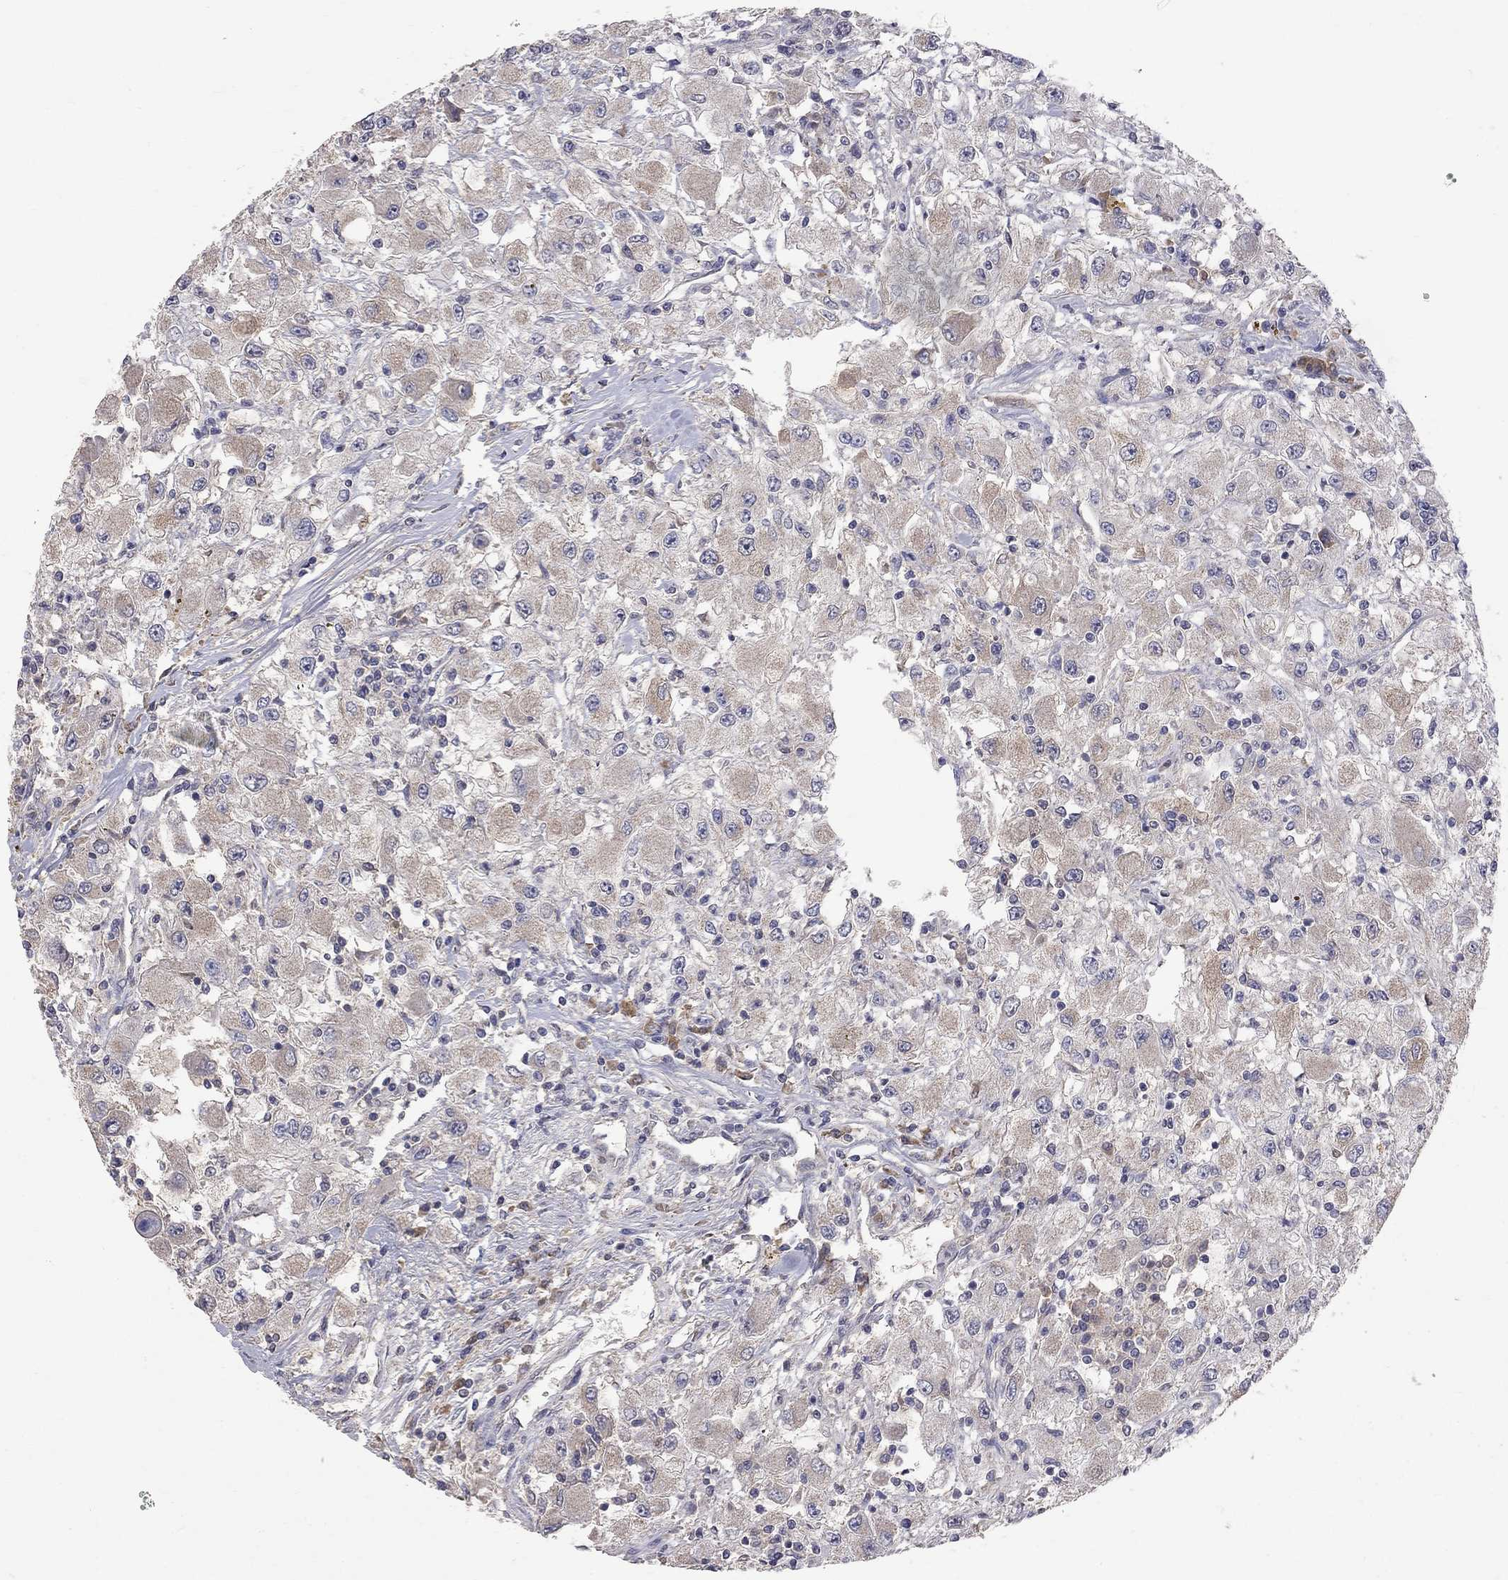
{"staining": {"intensity": "weak", "quantity": ">75%", "location": "cytoplasmic/membranous"}, "tissue": "renal cancer", "cell_type": "Tumor cells", "image_type": "cancer", "snomed": [{"axis": "morphology", "description": "Adenocarcinoma, NOS"}, {"axis": "topography", "description": "Kidney"}], "caption": "Immunohistochemical staining of renal cancer displays low levels of weak cytoplasmic/membranous protein positivity in about >75% of tumor cells.", "gene": "HTR6", "patient": {"sex": "female", "age": 67}}